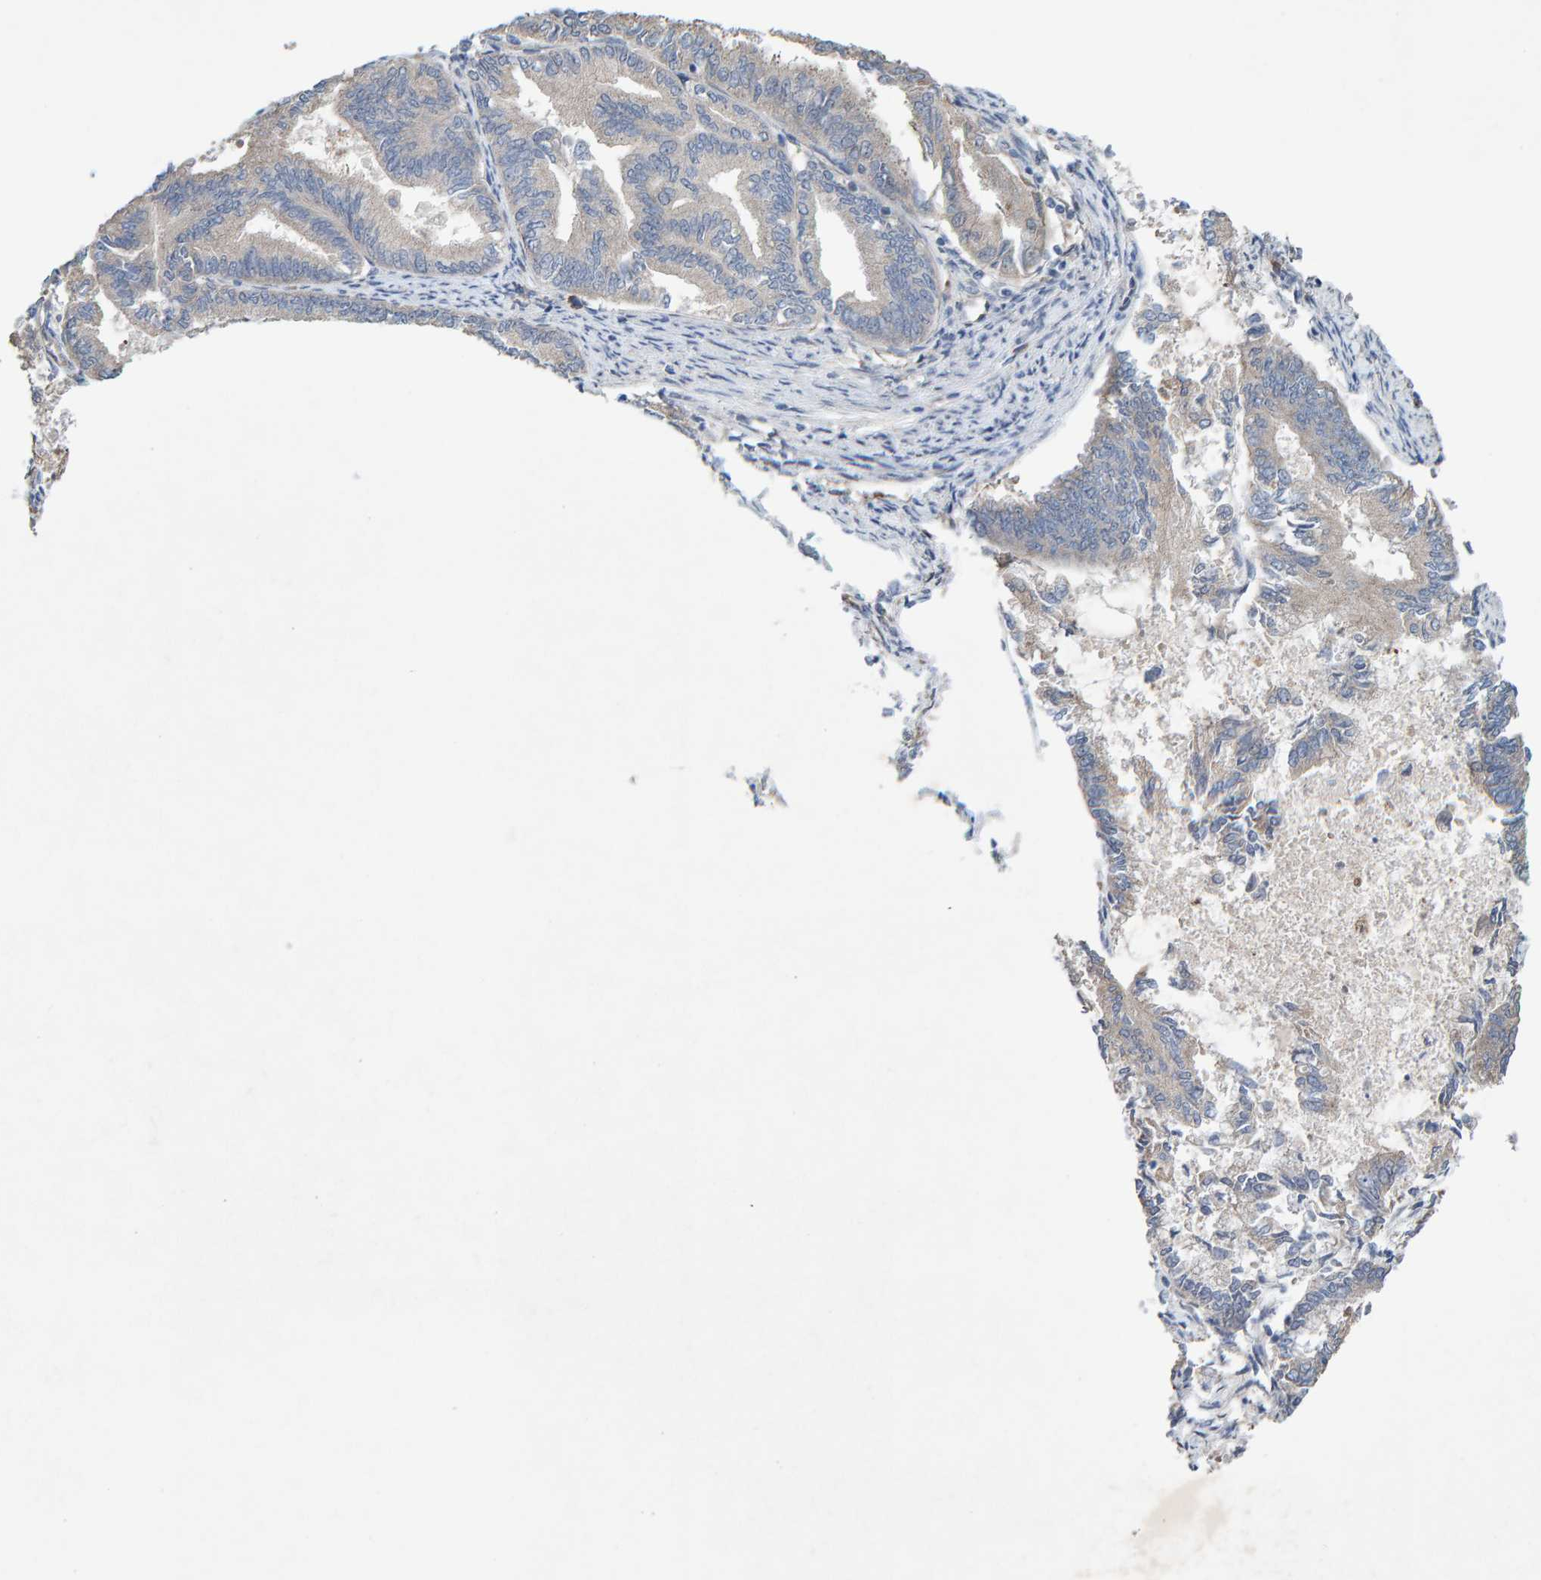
{"staining": {"intensity": "negative", "quantity": "none", "location": "none"}, "tissue": "endometrial cancer", "cell_type": "Tumor cells", "image_type": "cancer", "snomed": [{"axis": "morphology", "description": "Adenocarcinoma, NOS"}, {"axis": "topography", "description": "Endometrium"}], "caption": "A photomicrograph of human endometrial cancer (adenocarcinoma) is negative for staining in tumor cells.", "gene": "LRSAM1", "patient": {"sex": "female", "age": 86}}